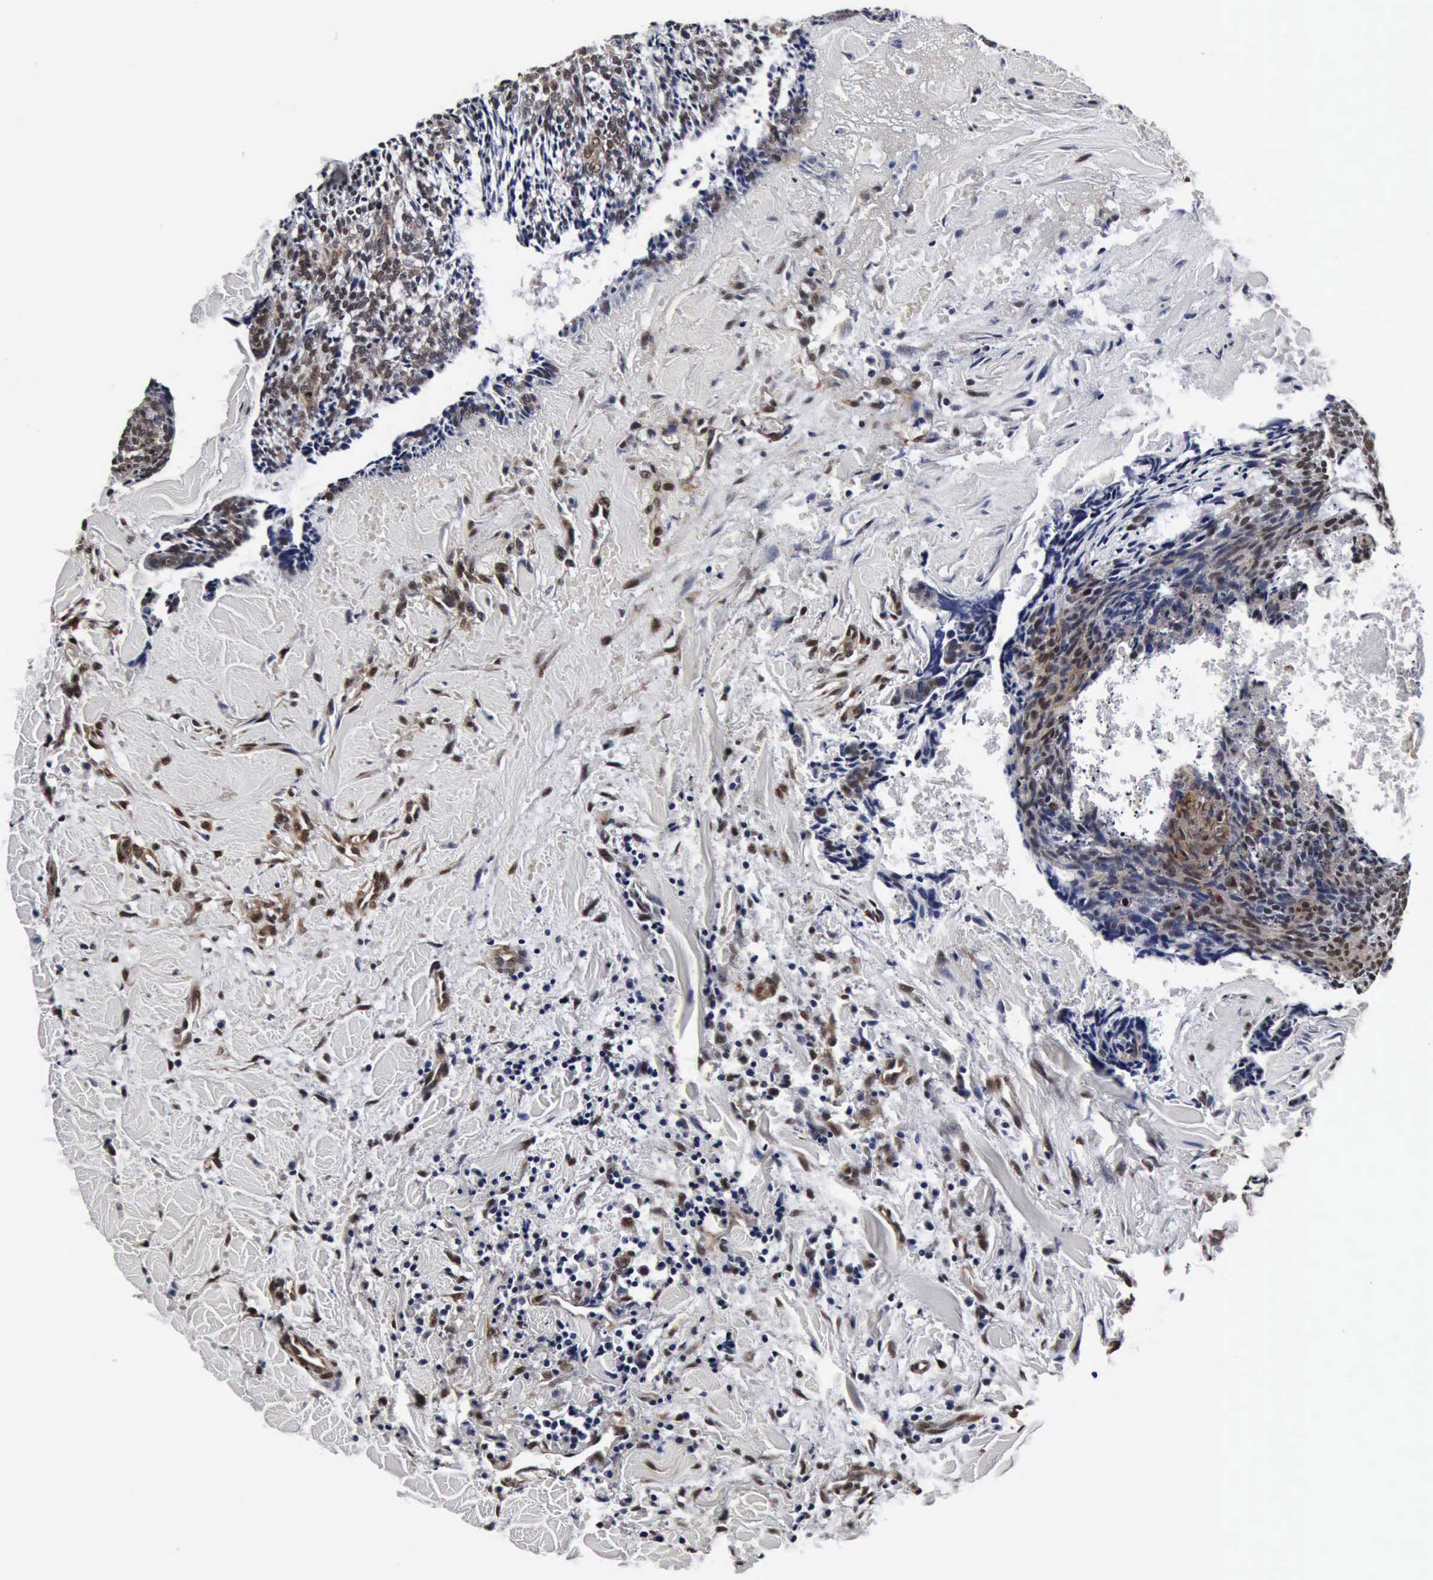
{"staining": {"intensity": "weak", "quantity": ">75%", "location": "cytoplasmic/membranous,nuclear"}, "tissue": "head and neck cancer", "cell_type": "Tumor cells", "image_type": "cancer", "snomed": [{"axis": "morphology", "description": "Squamous cell carcinoma, NOS"}, {"axis": "topography", "description": "Salivary gland"}, {"axis": "topography", "description": "Head-Neck"}], "caption": "A brown stain shows weak cytoplasmic/membranous and nuclear staining of a protein in squamous cell carcinoma (head and neck) tumor cells.", "gene": "UBC", "patient": {"sex": "male", "age": 70}}